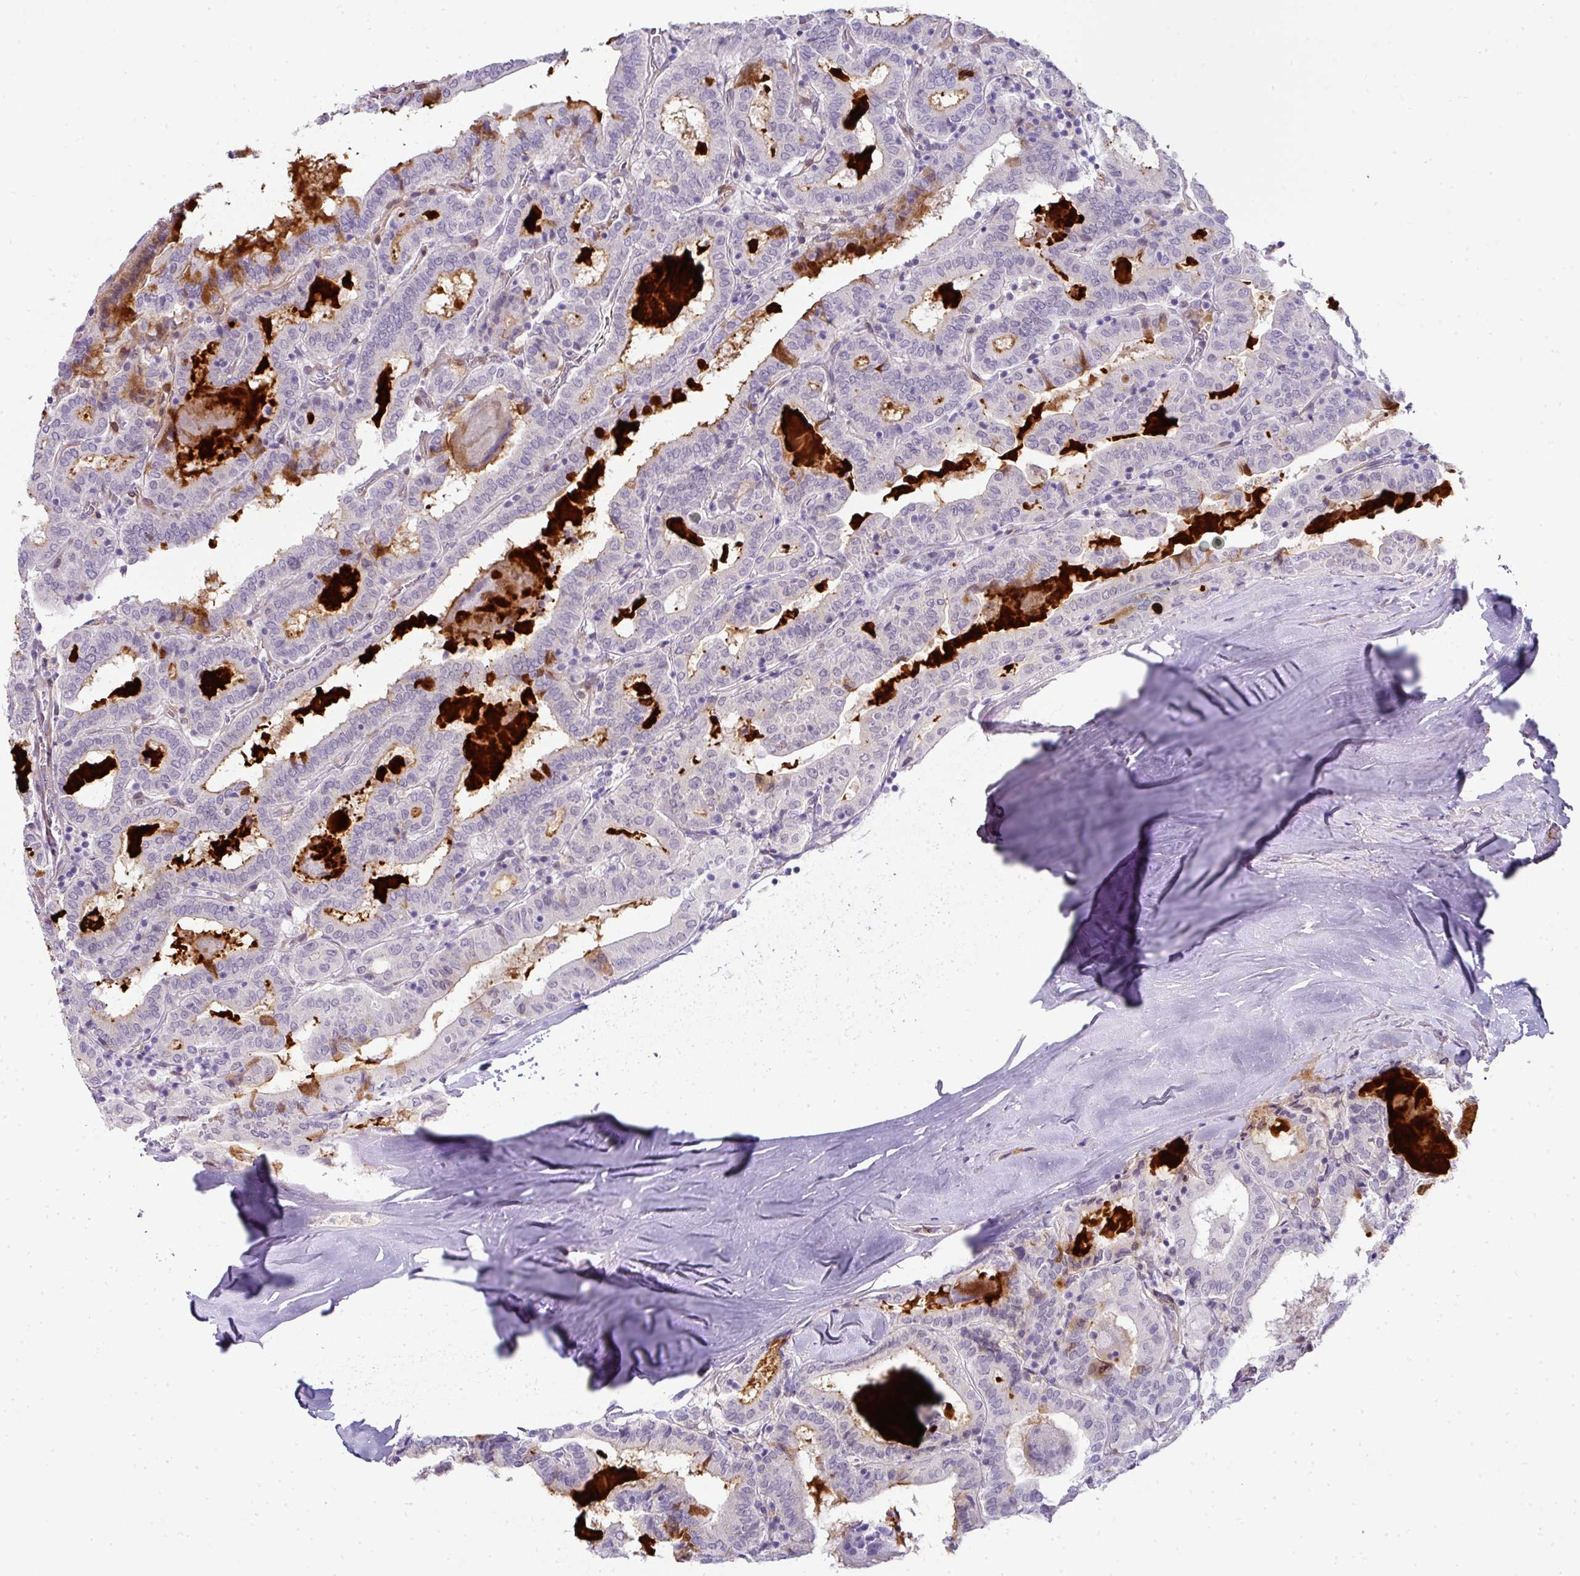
{"staining": {"intensity": "negative", "quantity": "none", "location": "none"}, "tissue": "thyroid cancer", "cell_type": "Tumor cells", "image_type": "cancer", "snomed": [{"axis": "morphology", "description": "Papillary adenocarcinoma, NOS"}, {"axis": "topography", "description": "Thyroid gland"}], "caption": "High power microscopy image of an IHC photomicrograph of thyroid cancer (papillary adenocarcinoma), revealing no significant positivity in tumor cells.", "gene": "FGF17", "patient": {"sex": "female", "age": 72}}